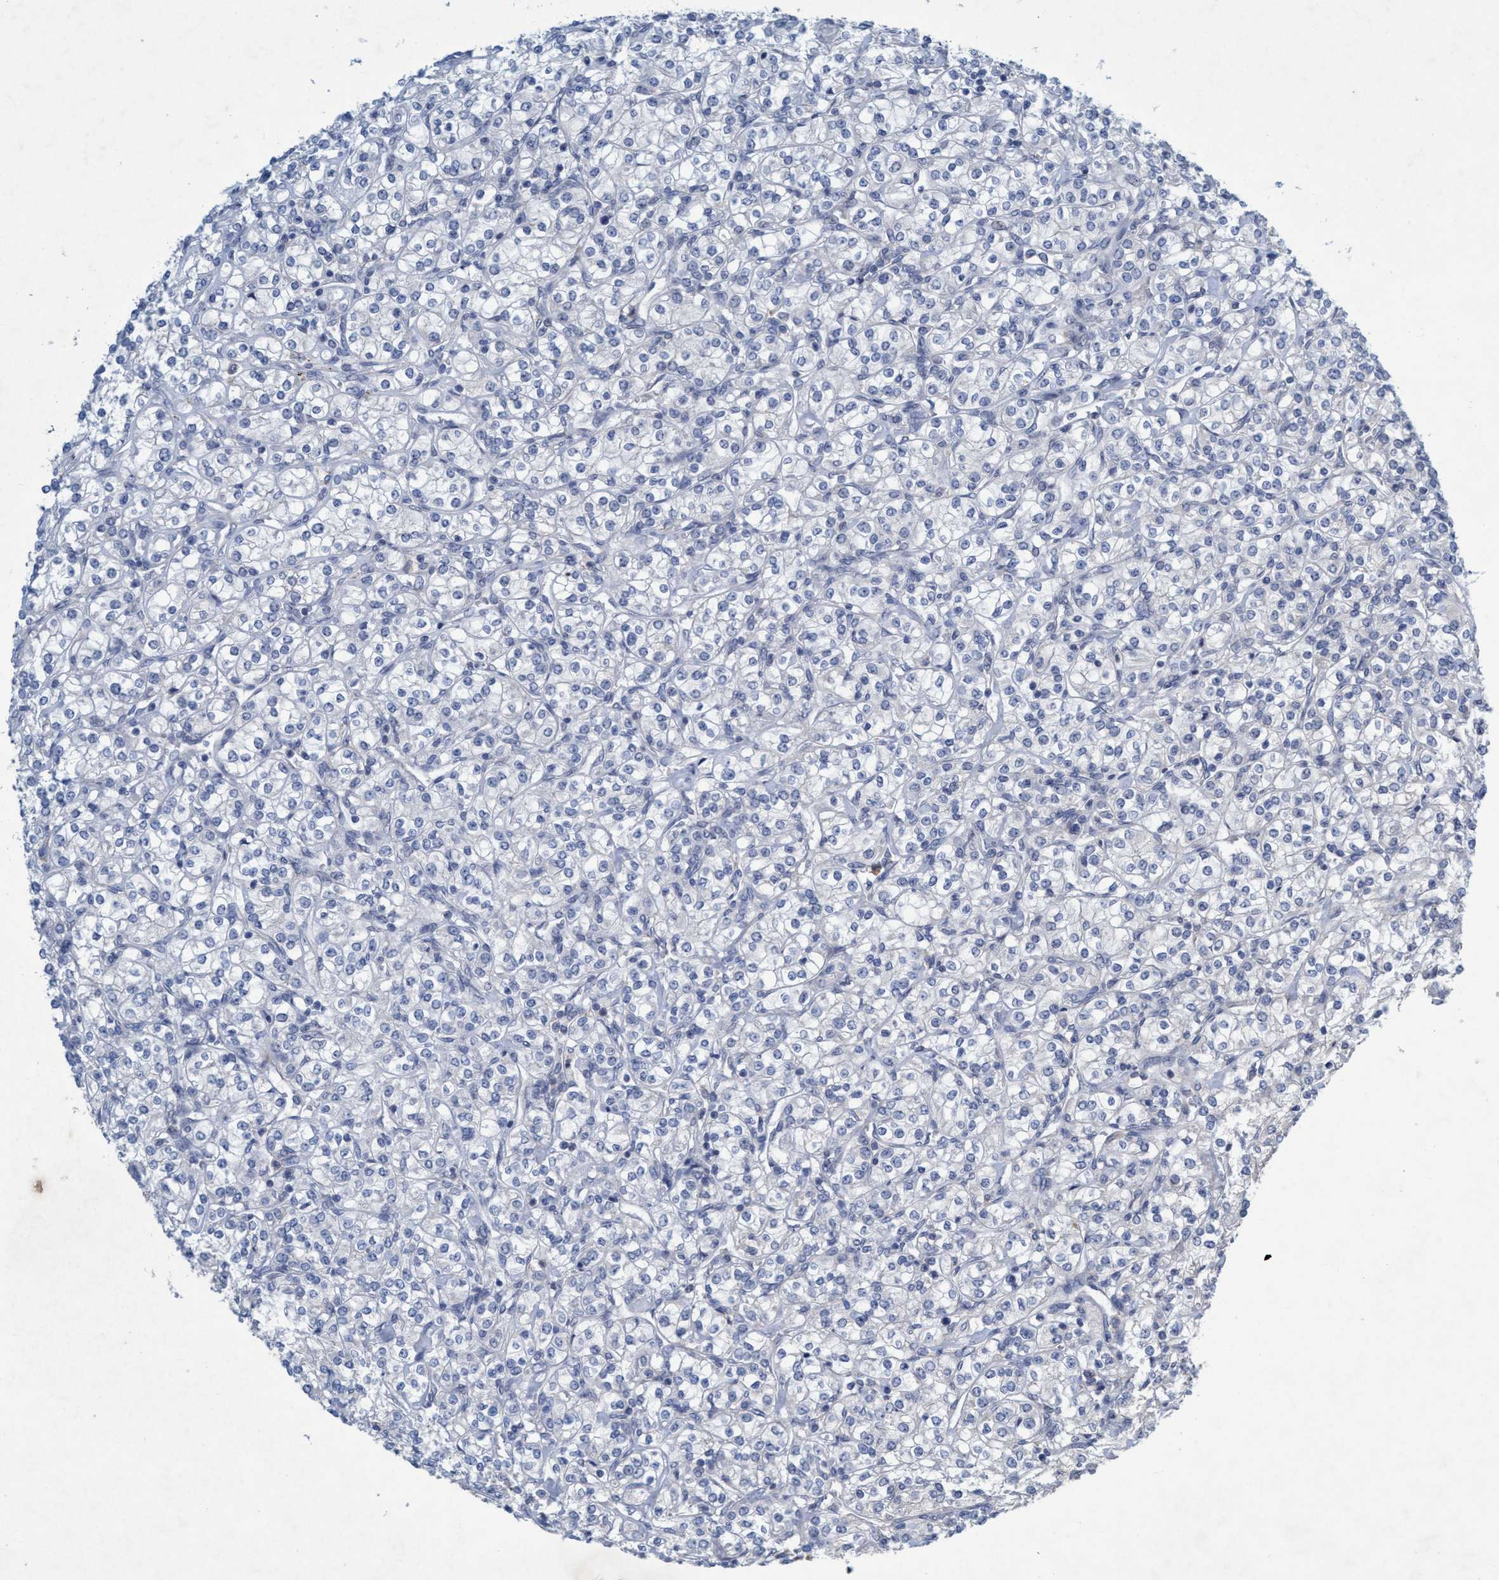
{"staining": {"intensity": "negative", "quantity": "none", "location": "none"}, "tissue": "renal cancer", "cell_type": "Tumor cells", "image_type": "cancer", "snomed": [{"axis": "morphology", "description": "Adenocarcinoma, NOS"}, {"axis": "topography", "description": "Kidney"}], "caption": "Adenocarcinoma (renal) stained for a protein using immunohistochemistry exhibits no expression tumor cells.", "gene": "RNF208", "patient": {"sex": "male", "age": 77}}